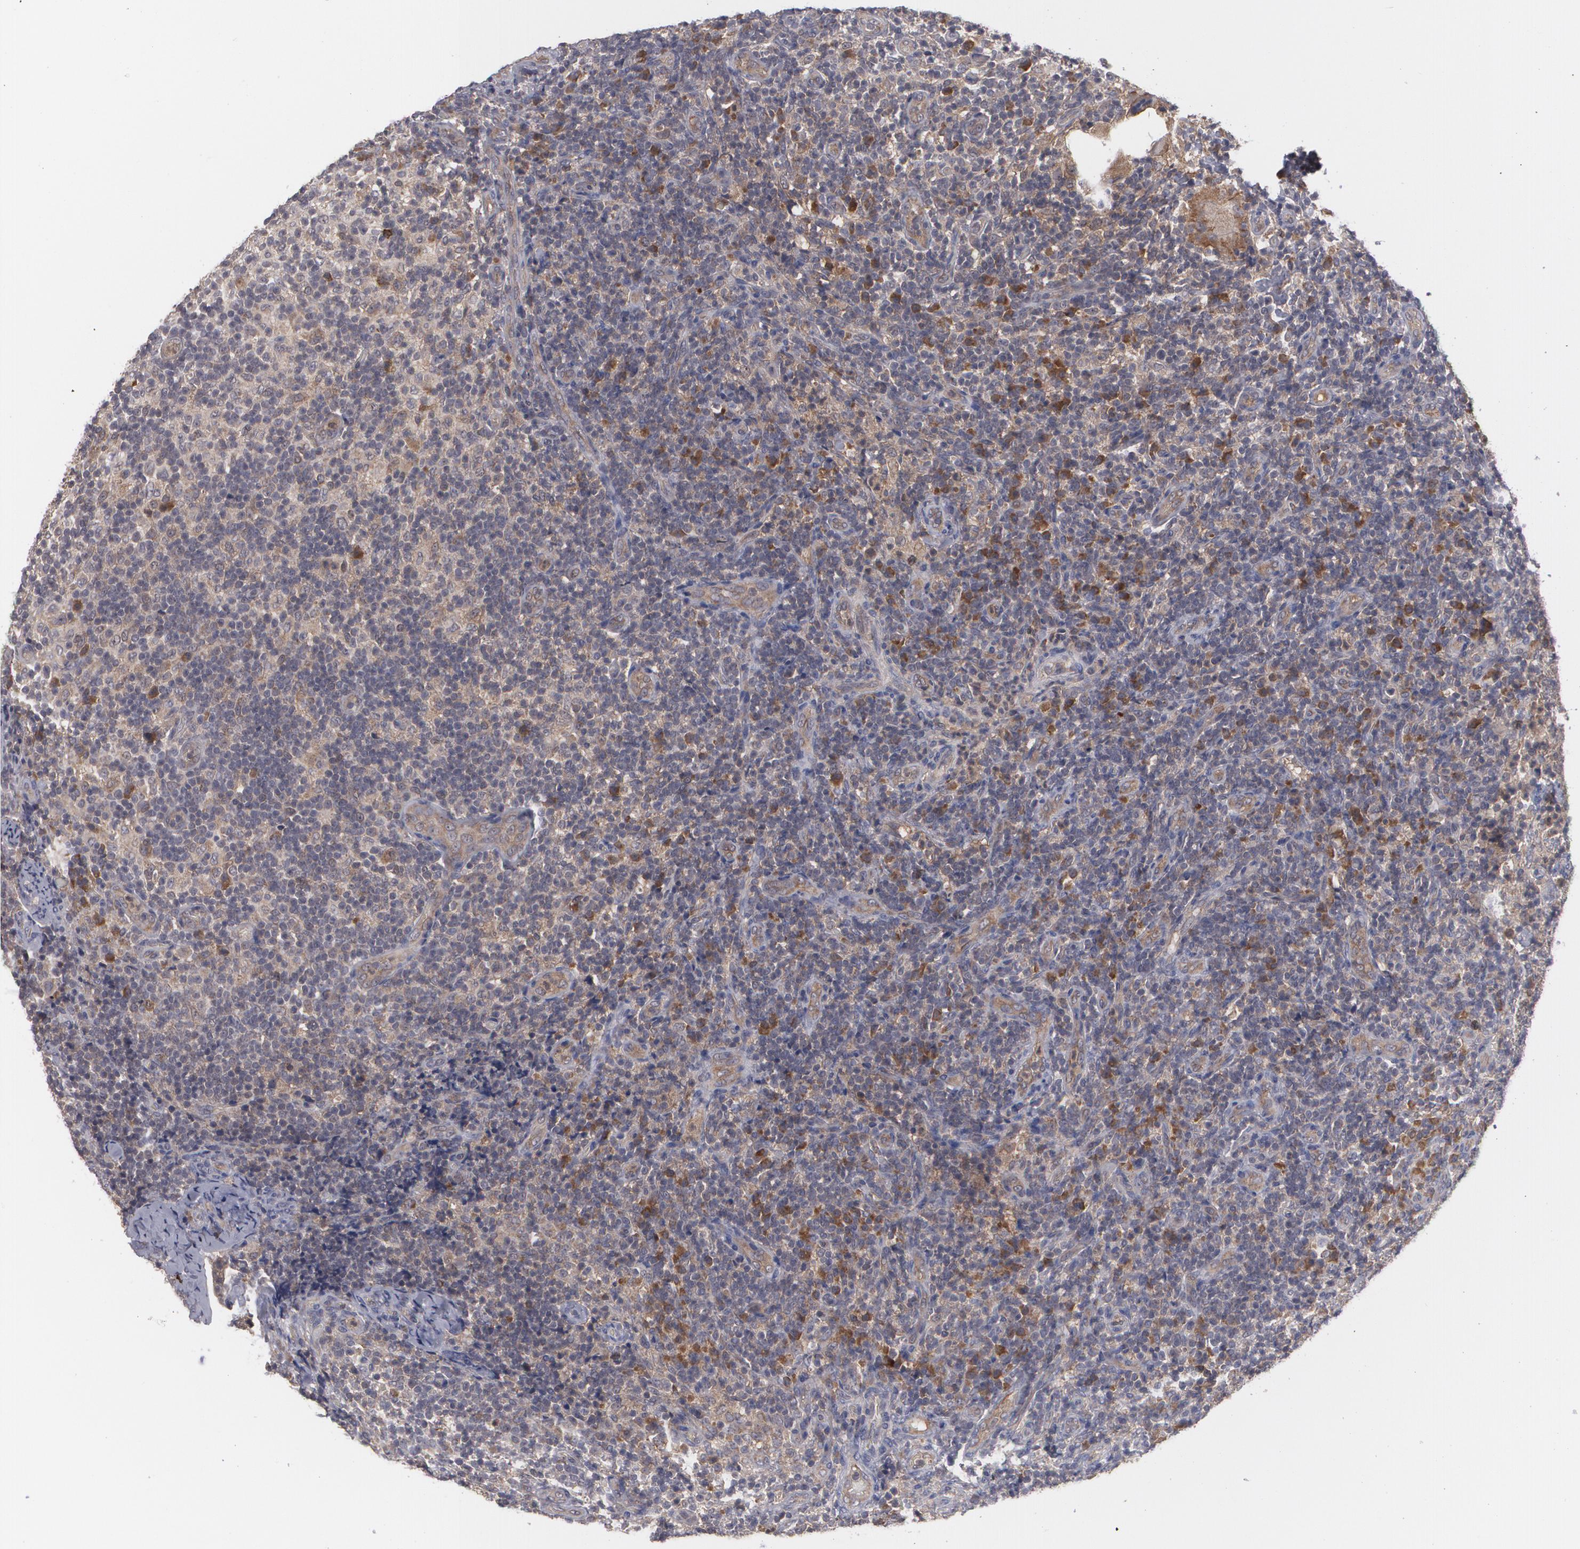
{"staining": {"intensity": "moderate", "quantity": ">75%", "location": "cytoplasmic/membranous"}, "tissue": "lymph node", "cell_type": "Germinal center cells", "image_type": "normal", "snomed": [{"axis": "morphology", "description": "Normal tissue, NOS"}, {"axis": "morphology", "description": "Inflammation, NOS"}, {"axis": "topography", "description": "Lymph node"}], "caption": "Unremarkable lymph node demonstrates moderate cytoplasmic/membranous staining in approximately >75% of germinal center cells, visualized by immunohistochemistry.", "gene": "BMP6", "patient": {"sex": "male", "age": 46}}